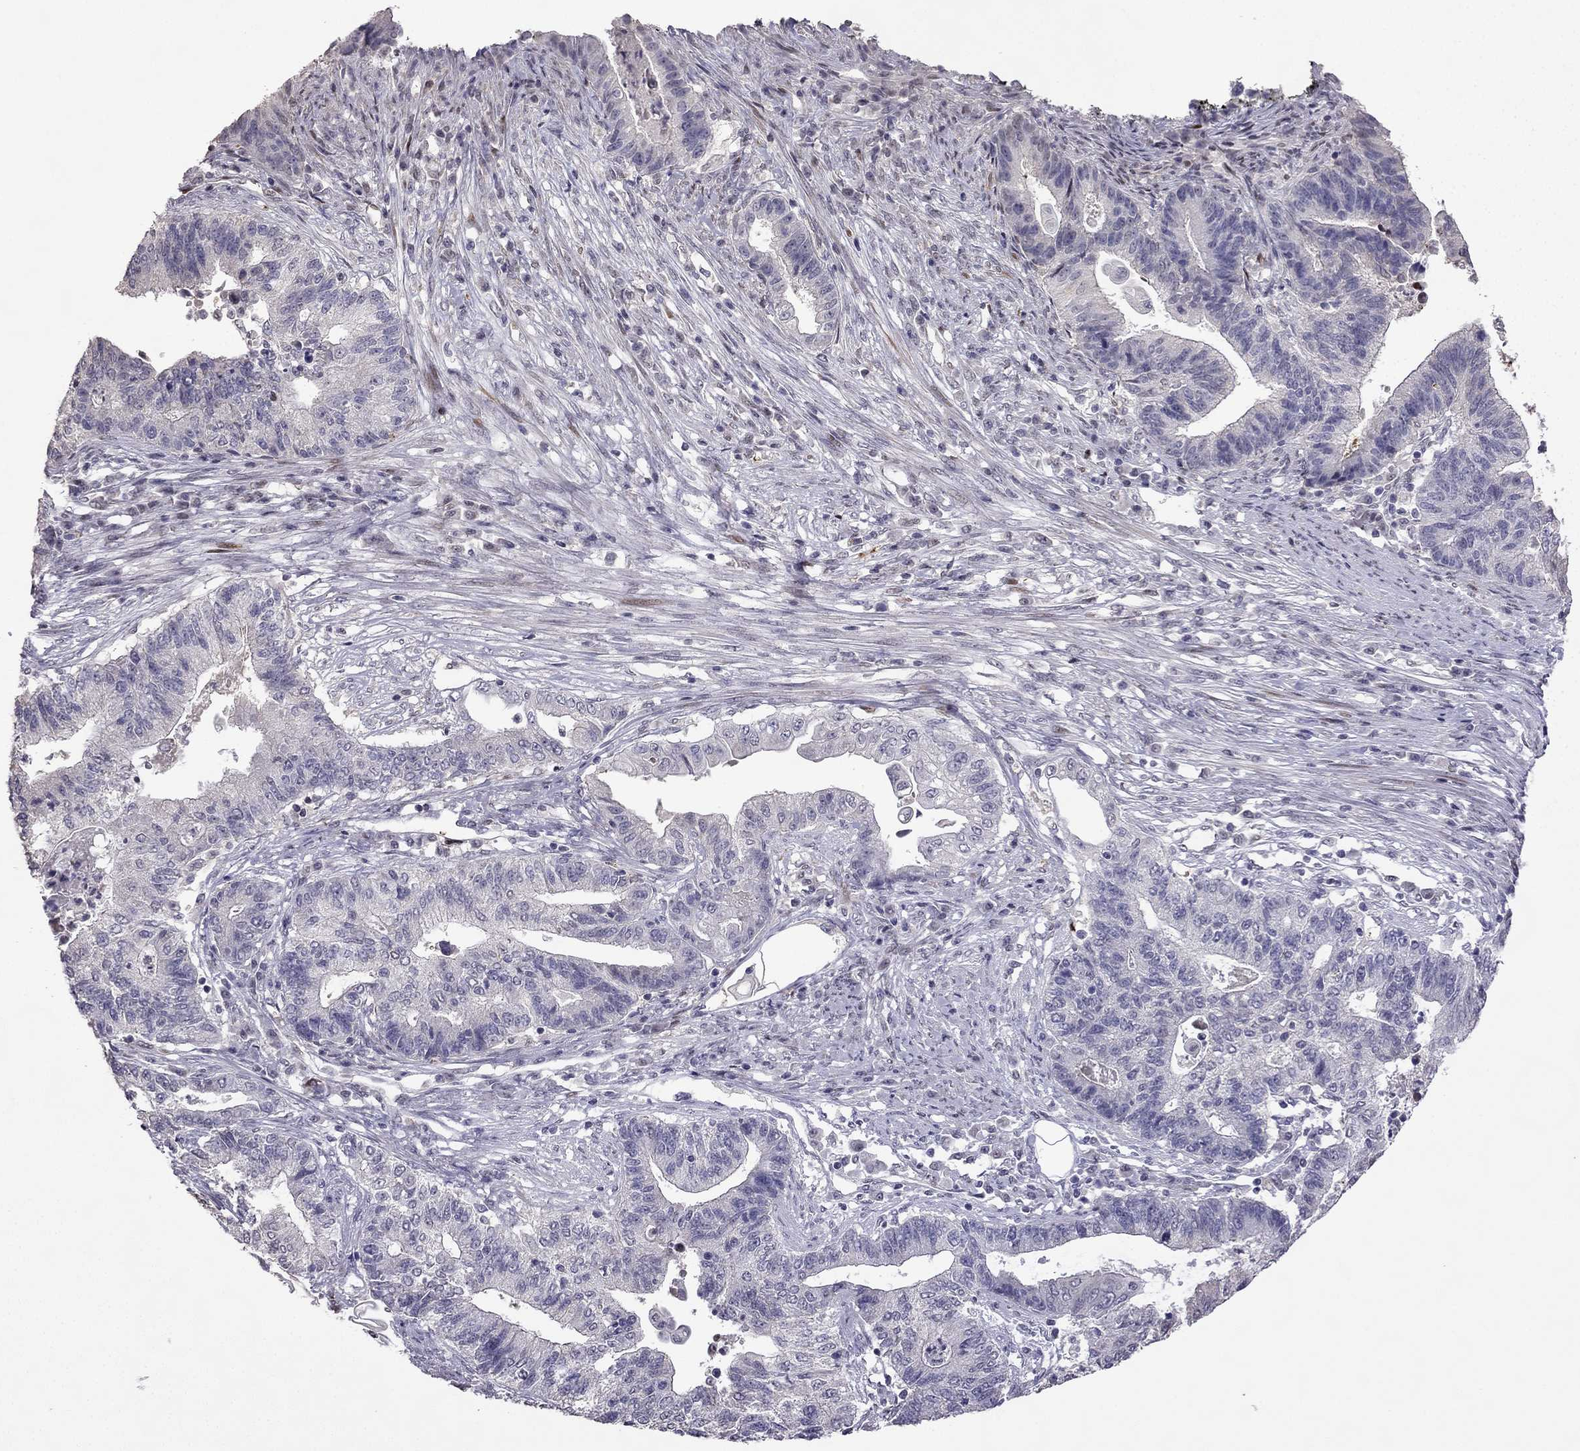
{"staining": {"intensity": "negative", "quantity": "none", "location": "none"}, "tissue": "endometrial cancer", "cell_type": "Tumor cells", "image_type": "cancer", "snomed": [{"axis": "morphology", "description": "Adenocarcinoma, NOS"}, {"axis": "topography", "description": "Uterus"}, {"axis": "topography", "description": "Endometrium"}], "caption": "A photomicrograph of adenocarcinoma (endometrial) stained for a protein demonstrates no brown staining in tumor cells.", "gene": "CFAP70", "patient": {"sex": "female", "age": 54}}